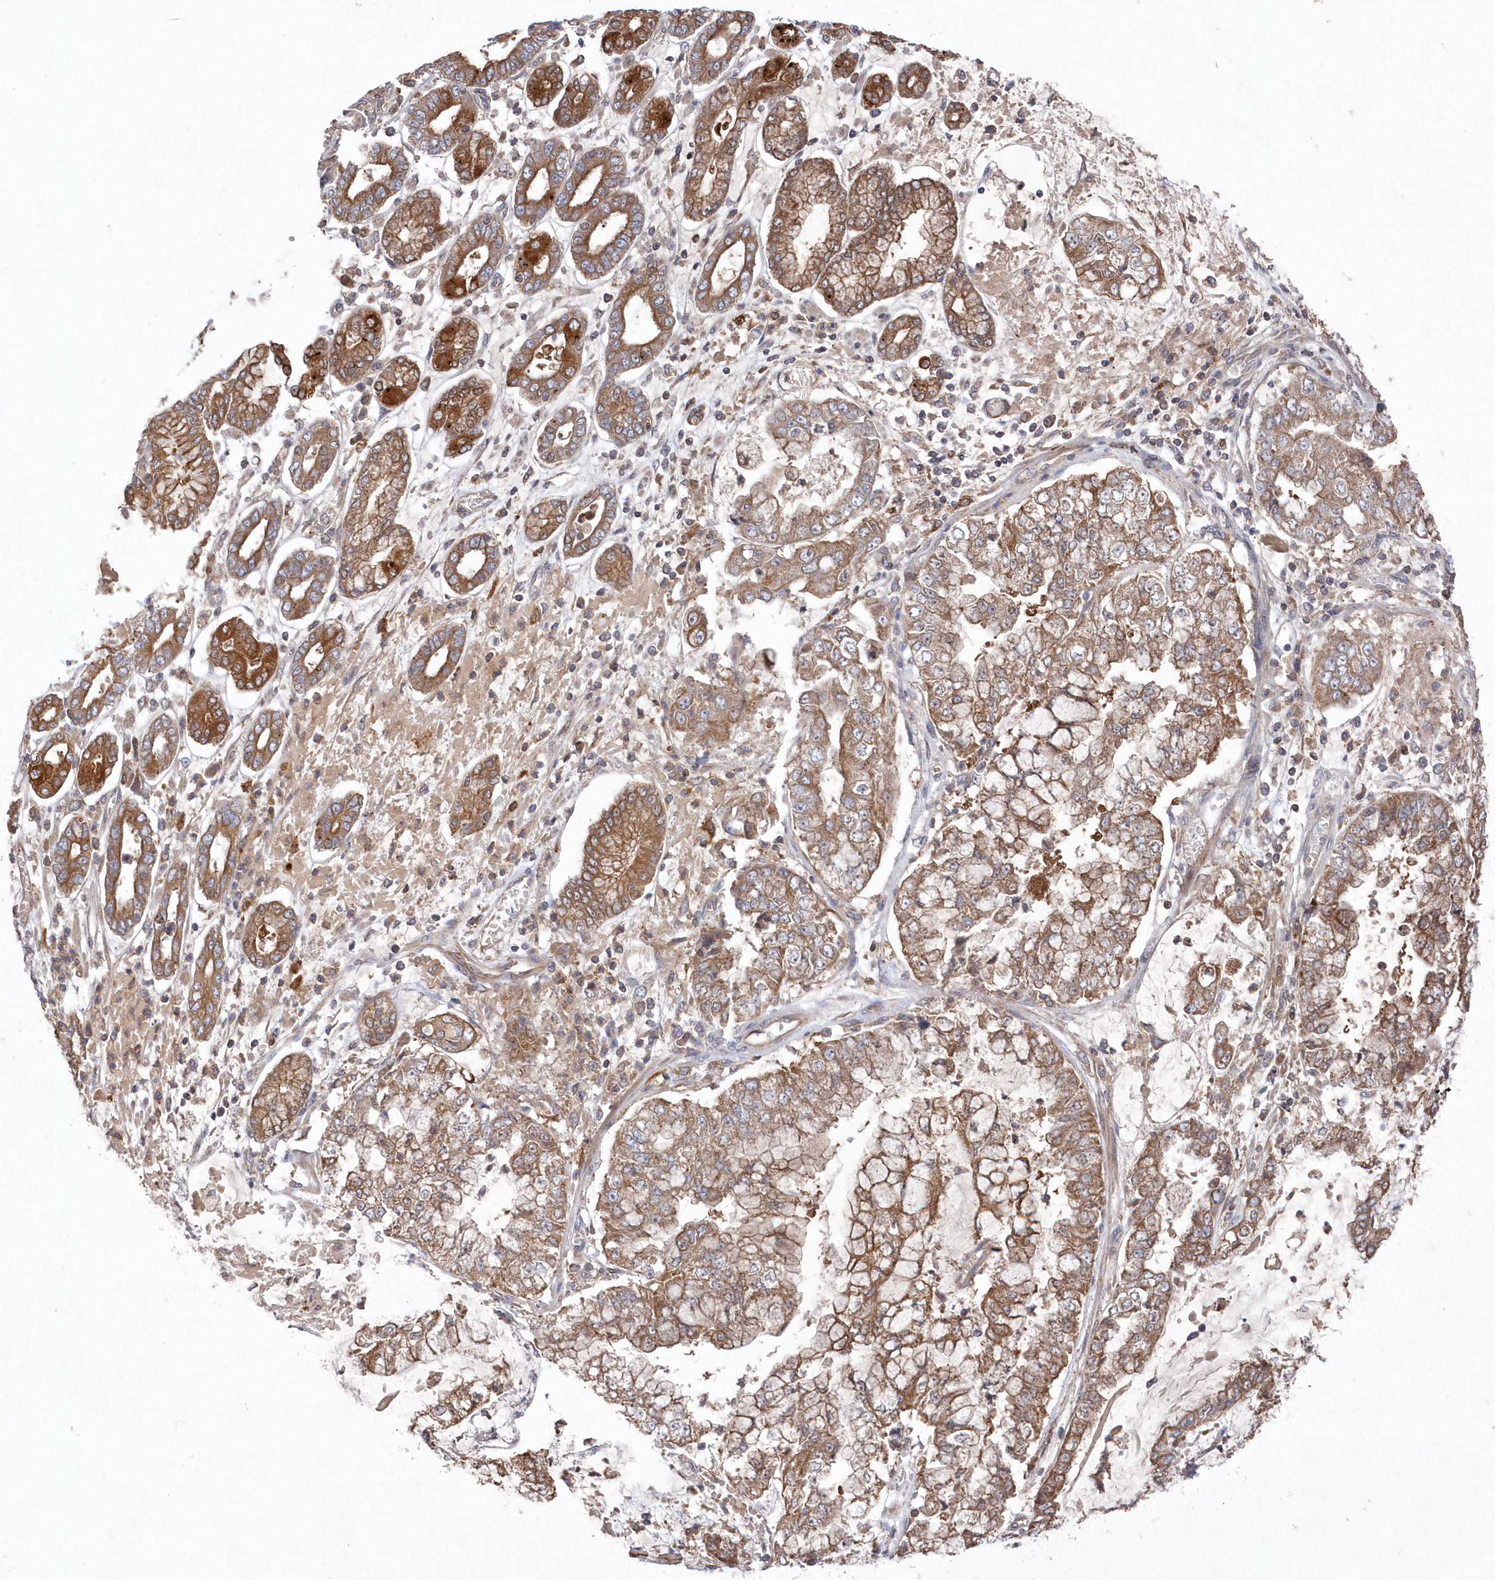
{"staining": {"intensity": "moderate", "quantity": ">75%", "location": "cytoplasmic/membranous"}, "tissue": "stomach cancer", "cell_type": "Tumor cells", "image_type": "cancer", "snomed": [{"axis": "morphology", "description": "Adenocarcinoma, NOS"}, {"axis": "topography", "description": "Stomach"}], "caption": "A brown stain shows moderate cytoplasmic/membranous staining of a protein in human adenocarcinoma (stomach) tumor cells.", "gene": "ASNSD1", "patient": {"sex": "male", "age": 76}}